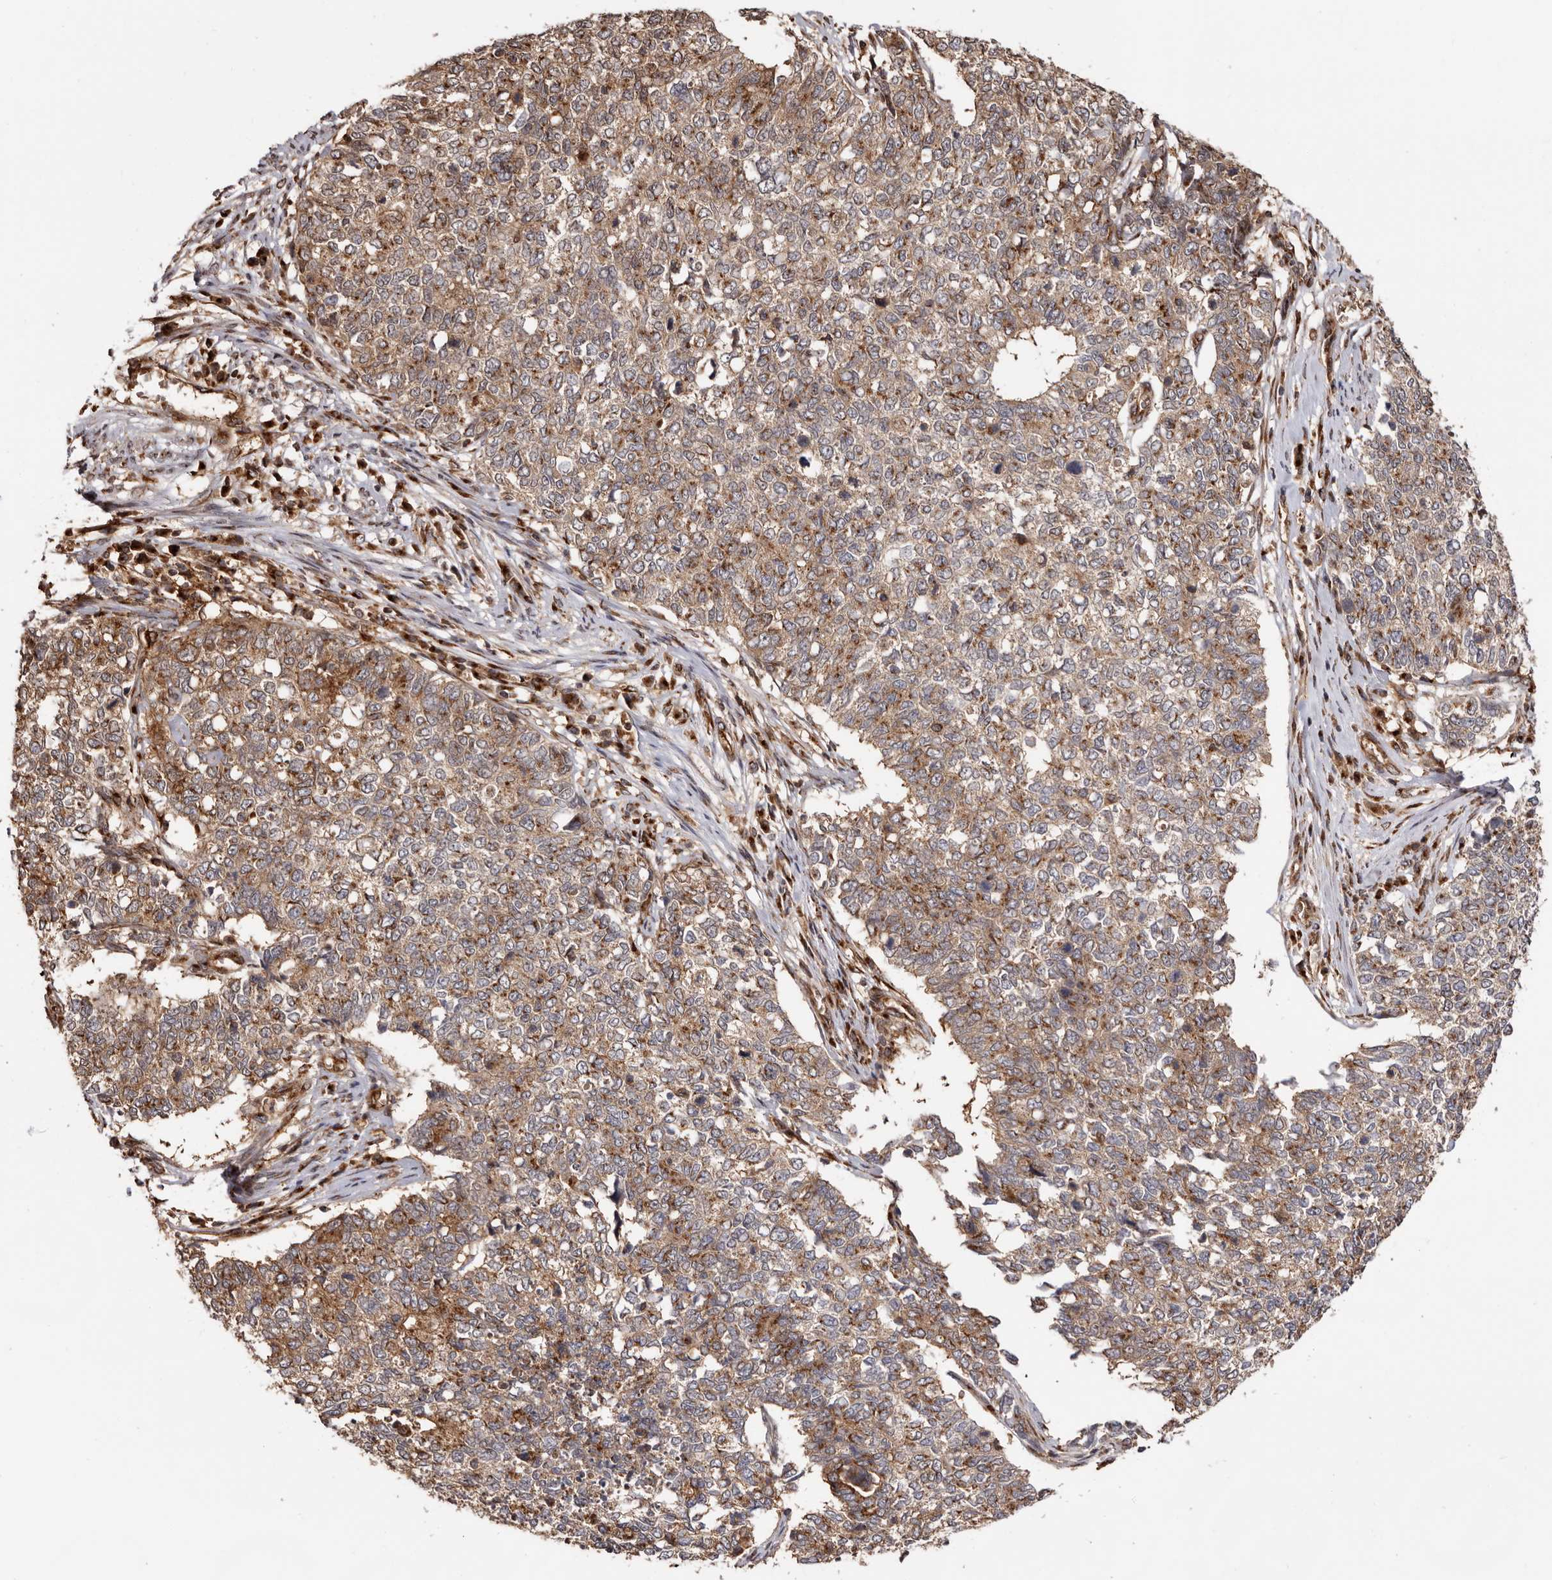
{"staining": {"intensity": "moderate", "quantity": ">75%", "location": "cytoplasmic/membranous"}, "tissue": "cervical cancer", "cell_type": "Tumor cells", "image_type": "cancer", "snomed": [{"axis": "morphology", "description": "Squamous cell carcinoma, NOS"}, {"axis": "topography", "description": "Cervix"}], "caption": "Immunohistochemical staining of cervical cancer (squamous cell carcinoma) displays medium levels of moderate cytoplasmic/membranous expression in about >75% of tumor cells. (Brightfield microscopy of DAB IHC at high magnification).", "gene": "GPR27", "patient": {"sex": "female", "age": 63}}